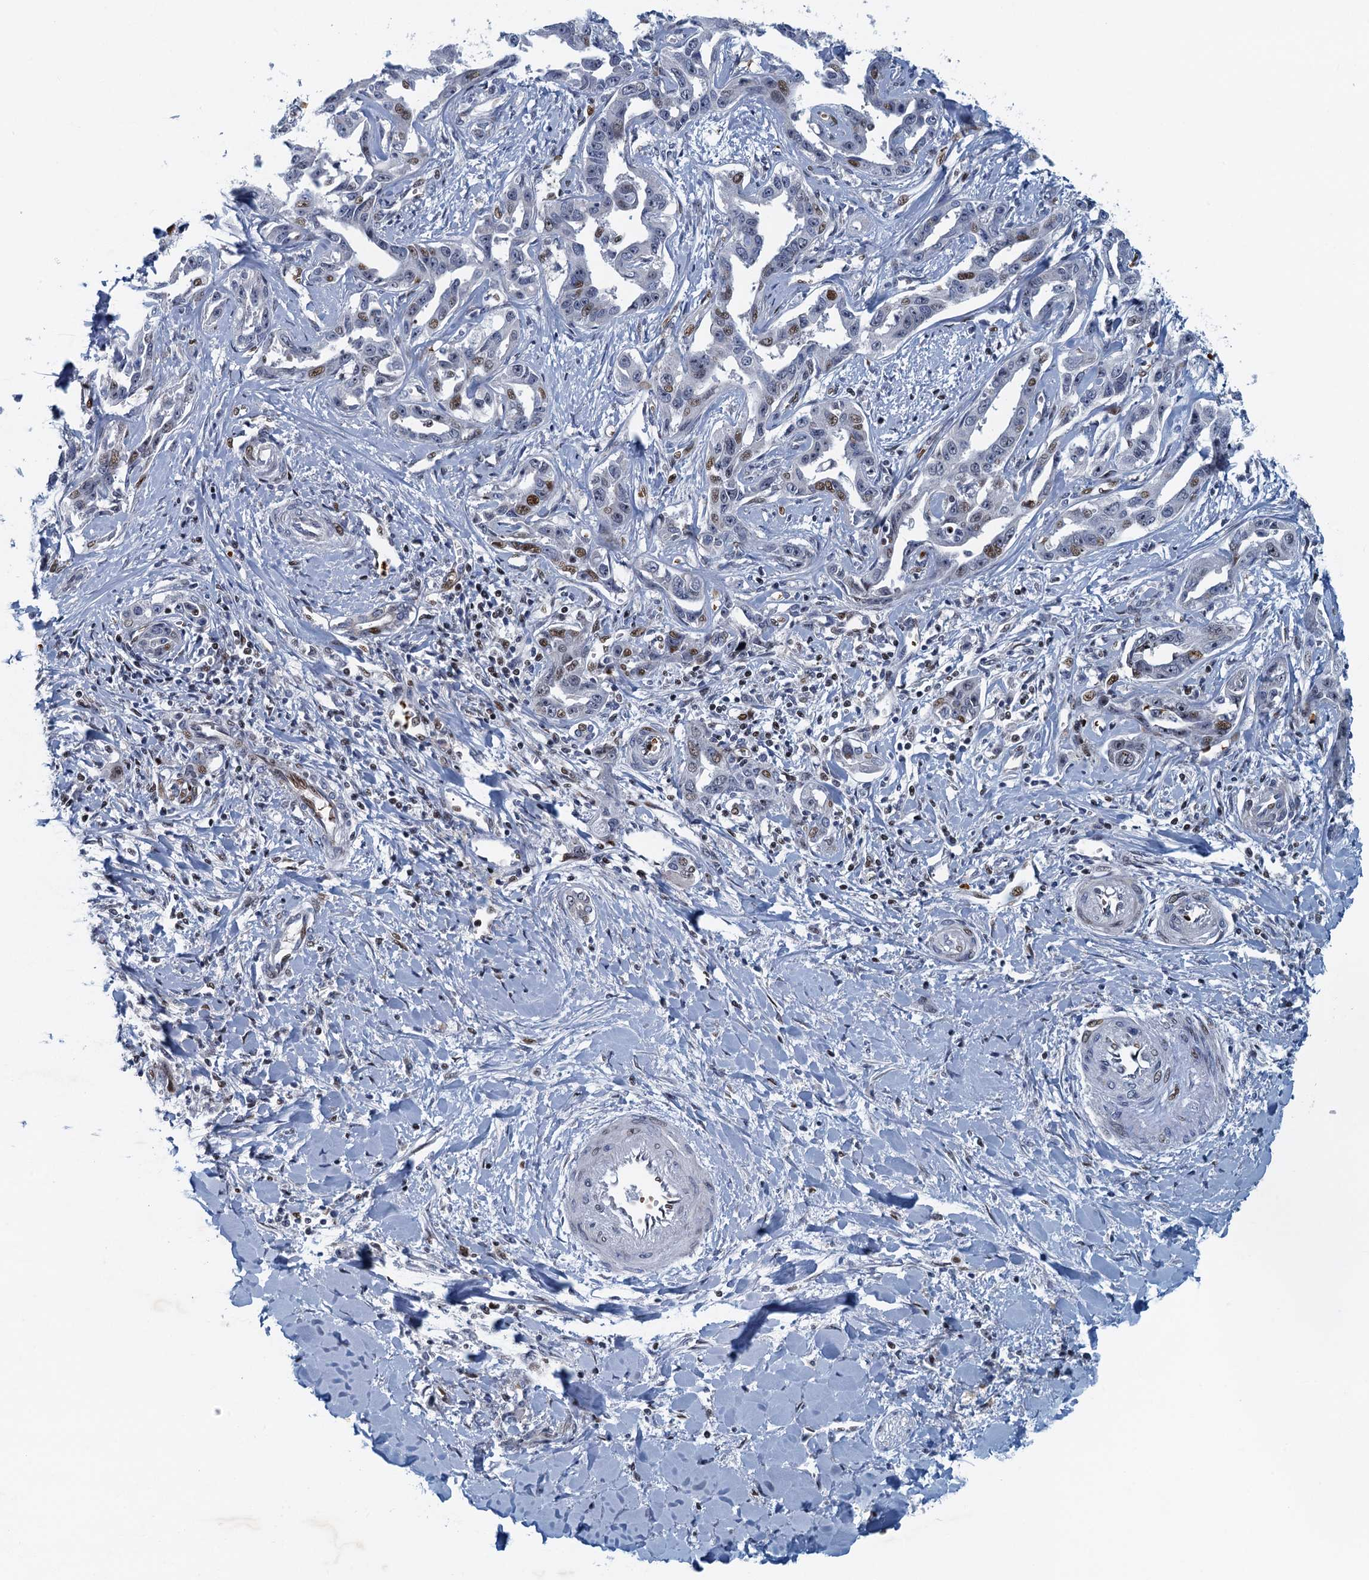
{"staining": {"intensity": "moderate", "quantity": "25%-75%", "location": "nuclear"}, "tissue": "liver cancer", "cell_type": "Tumor cells", "image_type": "cancer", "snomed": [{"axis": "morphology", "description": "Cholangiocarcinoma"}, {"axis": "topography", "description": "Liver"}], "caption": "The image demonstrates staining of liver cholangiocarcinoma, revealing moderate nuclear protein staining (brown color) within tumor cells.", "gene": "ANKRD13D", "patient": {"sex": "male", "age": 59}}